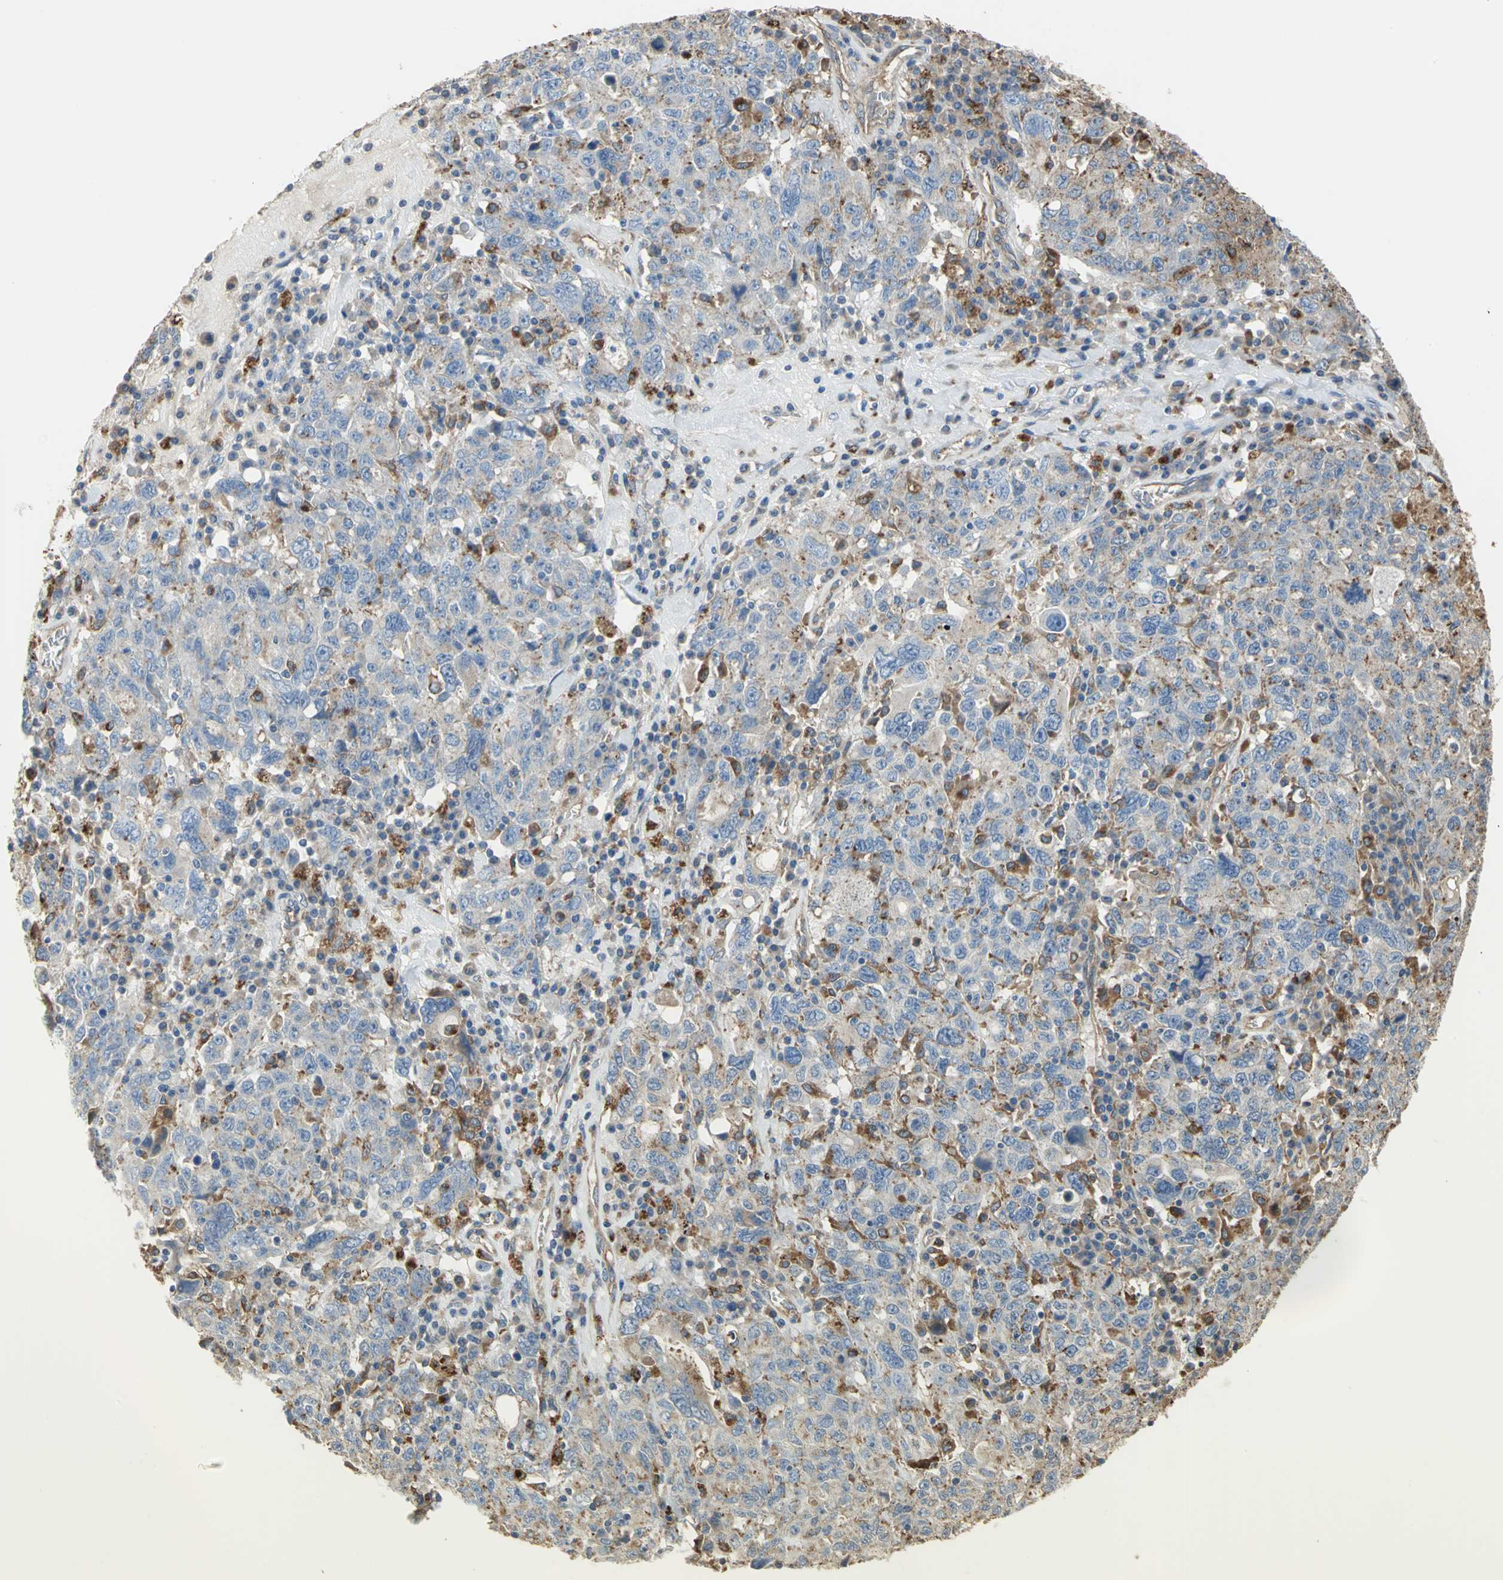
{"staining": {"intensity": "weak", "quantity": "25%-75%", "location": "cytoplasmic/membranous,nuclear"}, "tissue": "ovarian cancer", "cell_type": "Tumor cells", "image_type": "cancer", "snomed": [{"axis": "morphology", "description": "Carcinoma, endometroid"}, {"axis": "topography", "description": "Ovary"}], "caption": "Human ovarian cancer (endometroid carcinoma) stained for a protein (brown) reveals weak cytoplasmic/membranous and nuclear positive staining in approximately 25%-75% of tumor cells.", "gene": "DIAPH2", "patient": {"sex": "female", "age": 62}}